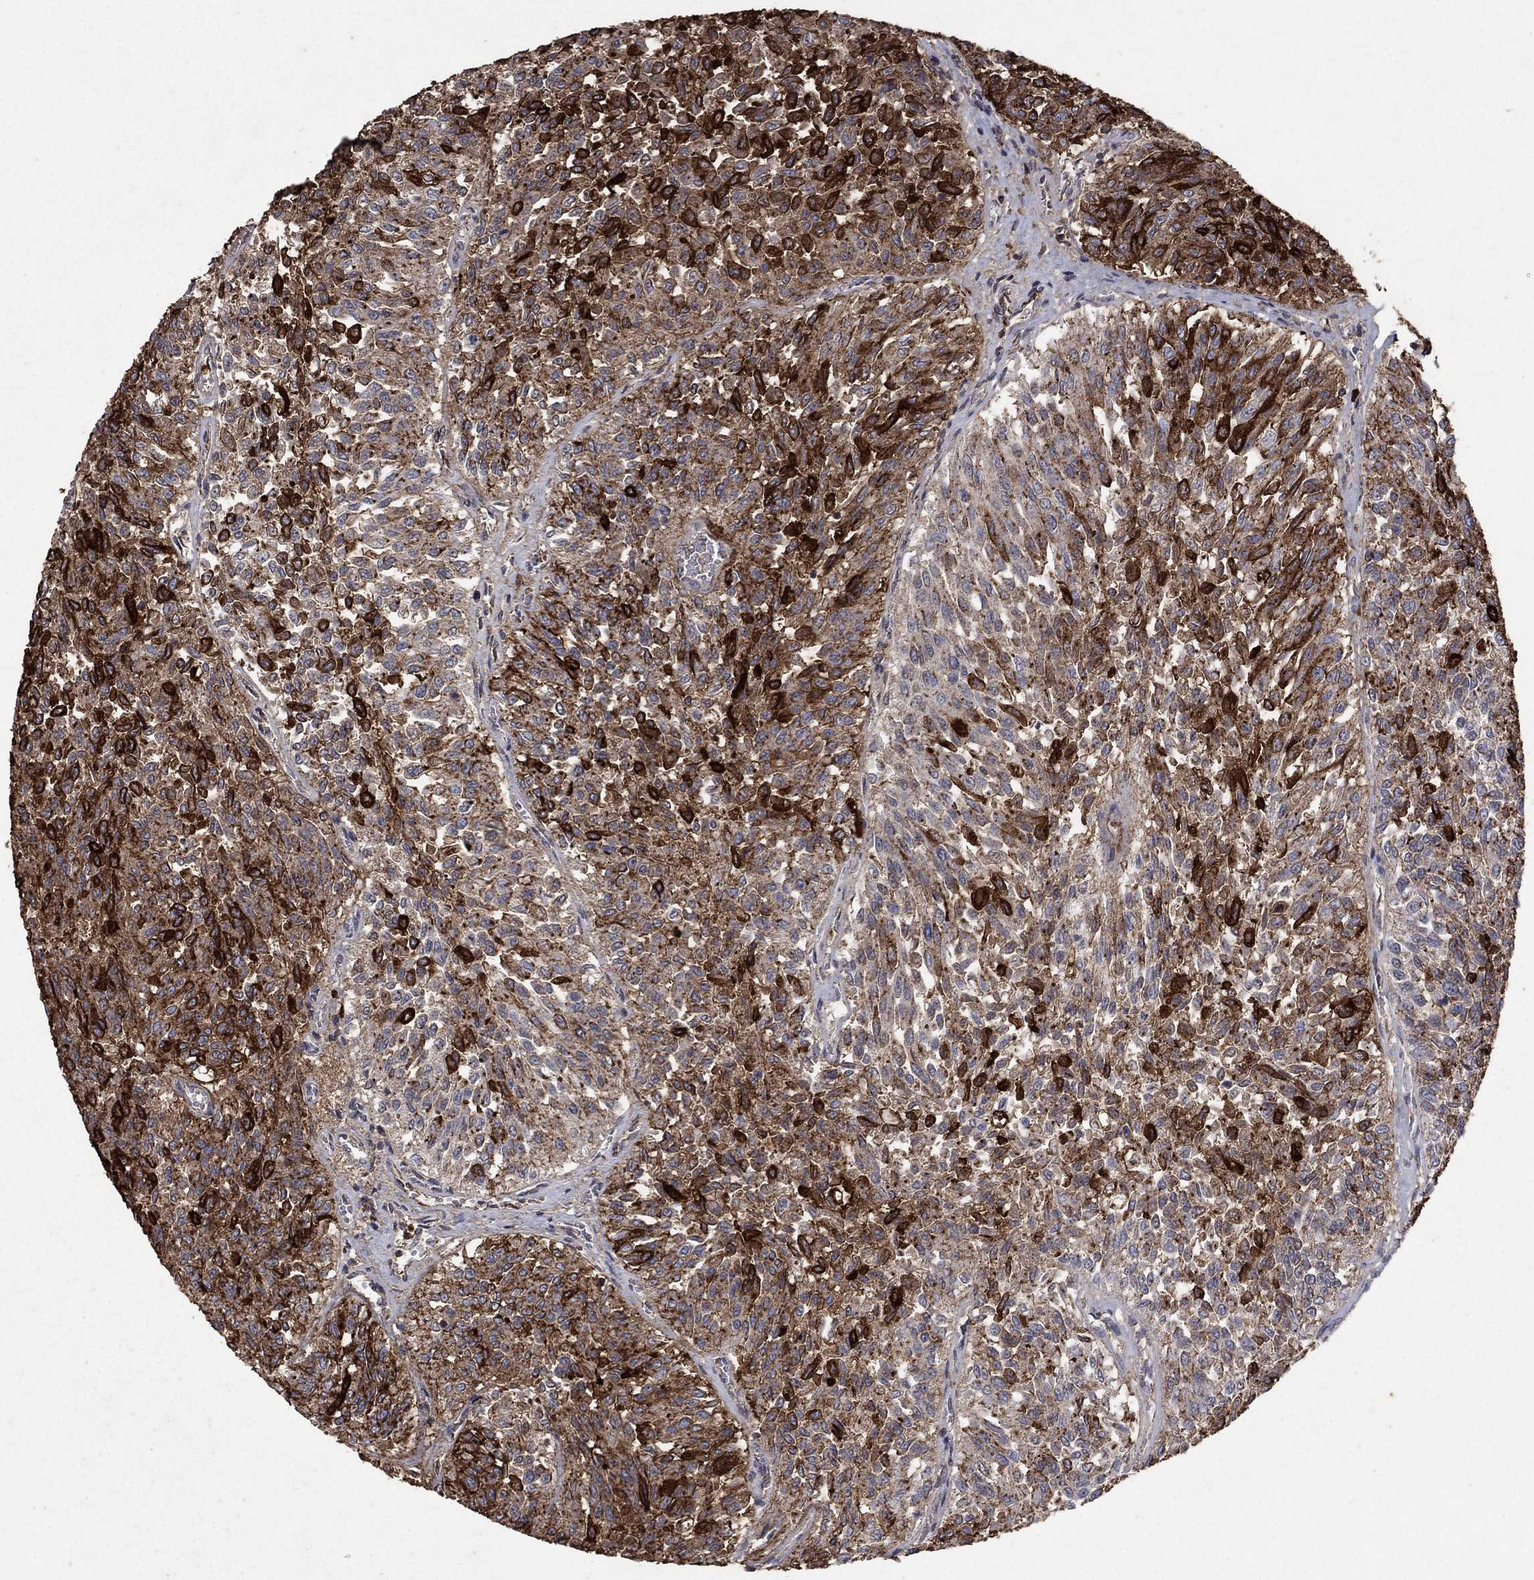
{"staining": {"intensity": "strong", "quantity": "25%-75%", "location": "cytoplasmic/membranous"}, "tissue": "urothelial cancer", "cell_type": "Tumor cells", "image_type": "cancer", "snomed": [{"axis": "morphology", "description": "Urothelial carcinoma, Low grade"}, {"axis": "topography", "description": "Urinary bladder"}], "caption": "Immunohistochemical staining of urothelial cancer demonstrates high levels of strong cytoplasmic/membranous positivity in about 25%-75% of tumor cells.", "gene": "CD24", "patient": {"sex": "male", "age": 78}}